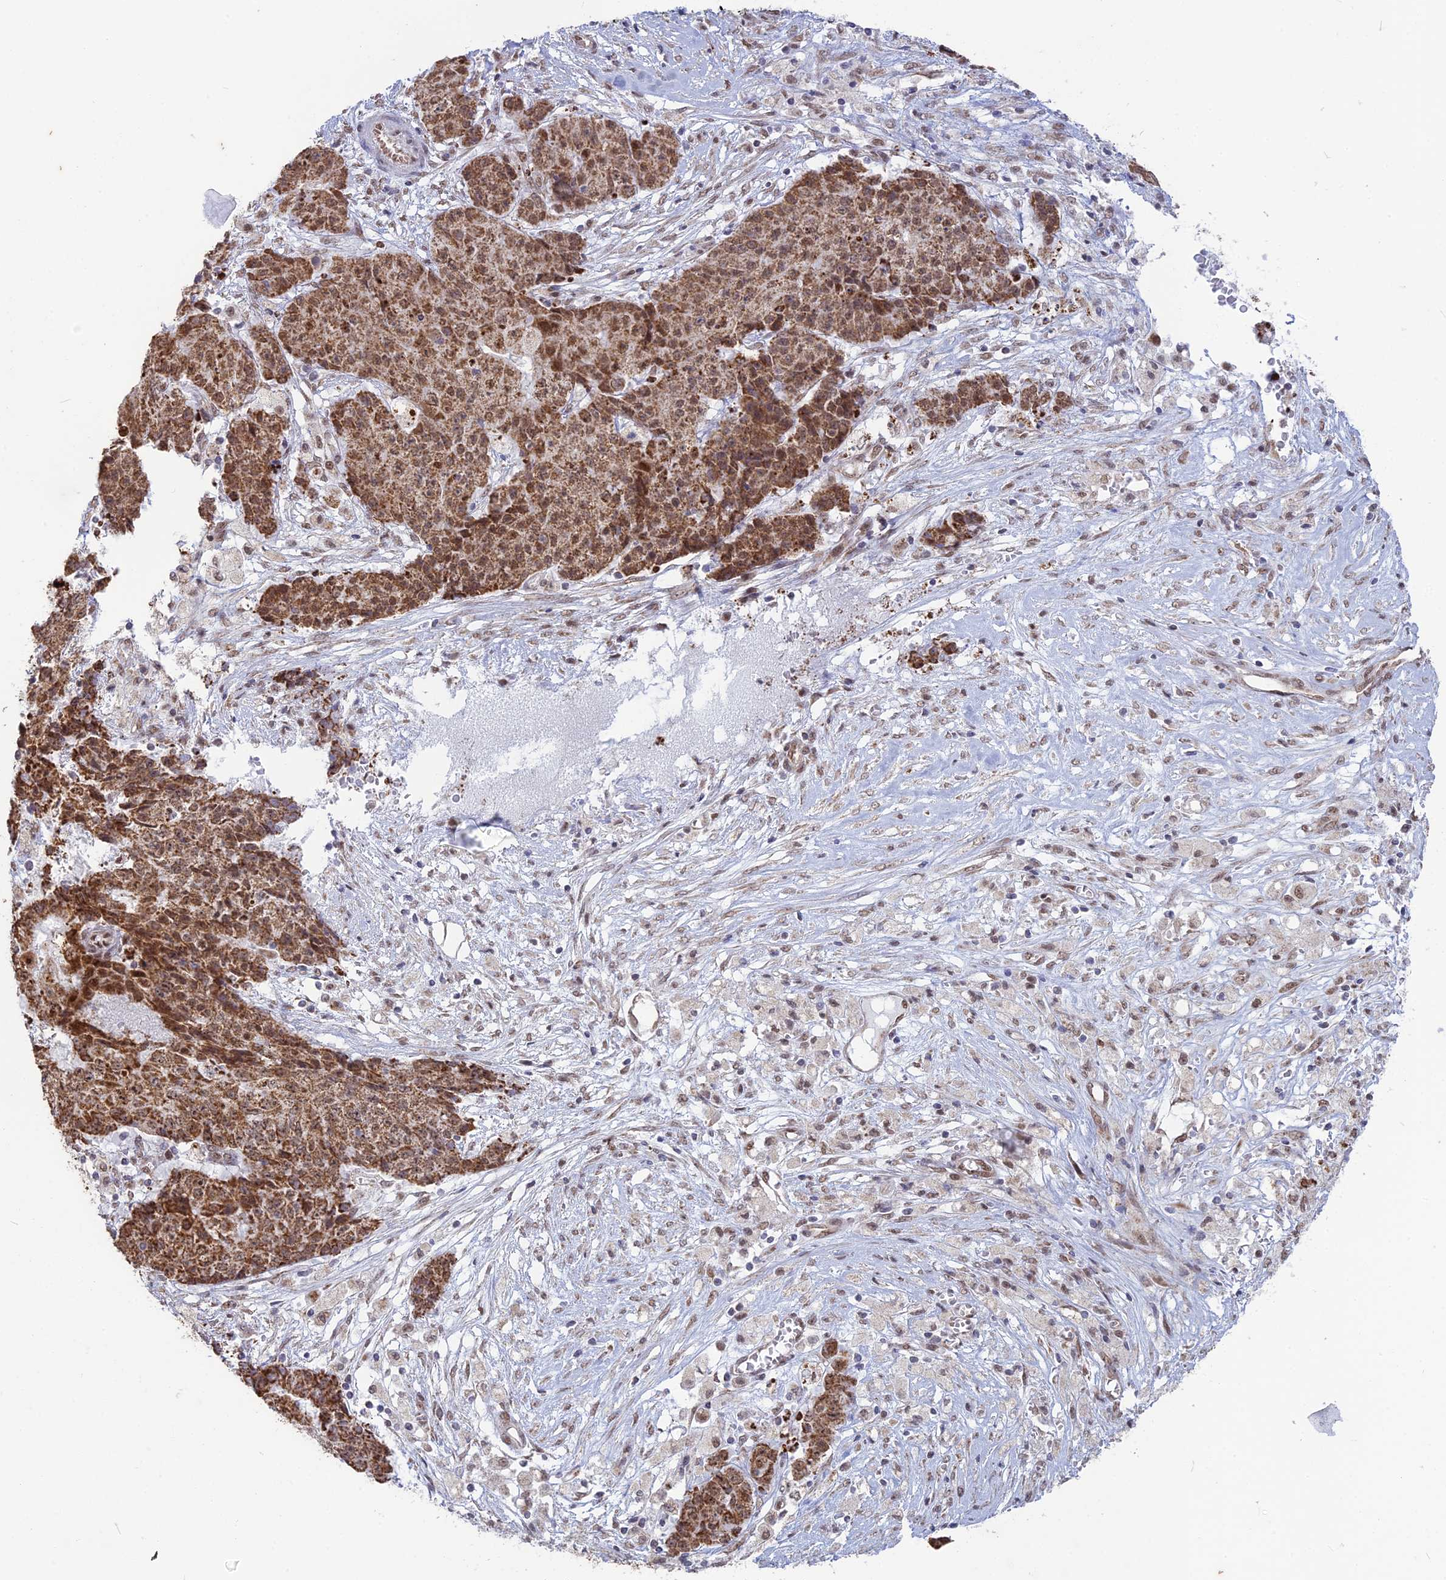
{"staining": {"intensity": "strong", "quantity": ">75%", "location": "cytoplasmic/membranous"}, "tissue": "ovarian cancer", "cell_type": "Tumor cells", "image_type": "cancer", "snomed": [{"axis": "morphology", "description": "Carcinoma, endometroid"}, {"axis": "topography", "description": "Ovary"}], "caption": "Immunohistochemistry of human endometroid carcinoma (ovarian) exhibits high levels of strong cytoplasmic/membranous expression in approximately >75% of tumor cells. The protein of interest is stained brown, and the nuclei are stained in blue (DAB IHC with brightfield microscopy, high magnification).", "gene": "ARHGAP40", "patient": {"sex": "female", "age": 42}}